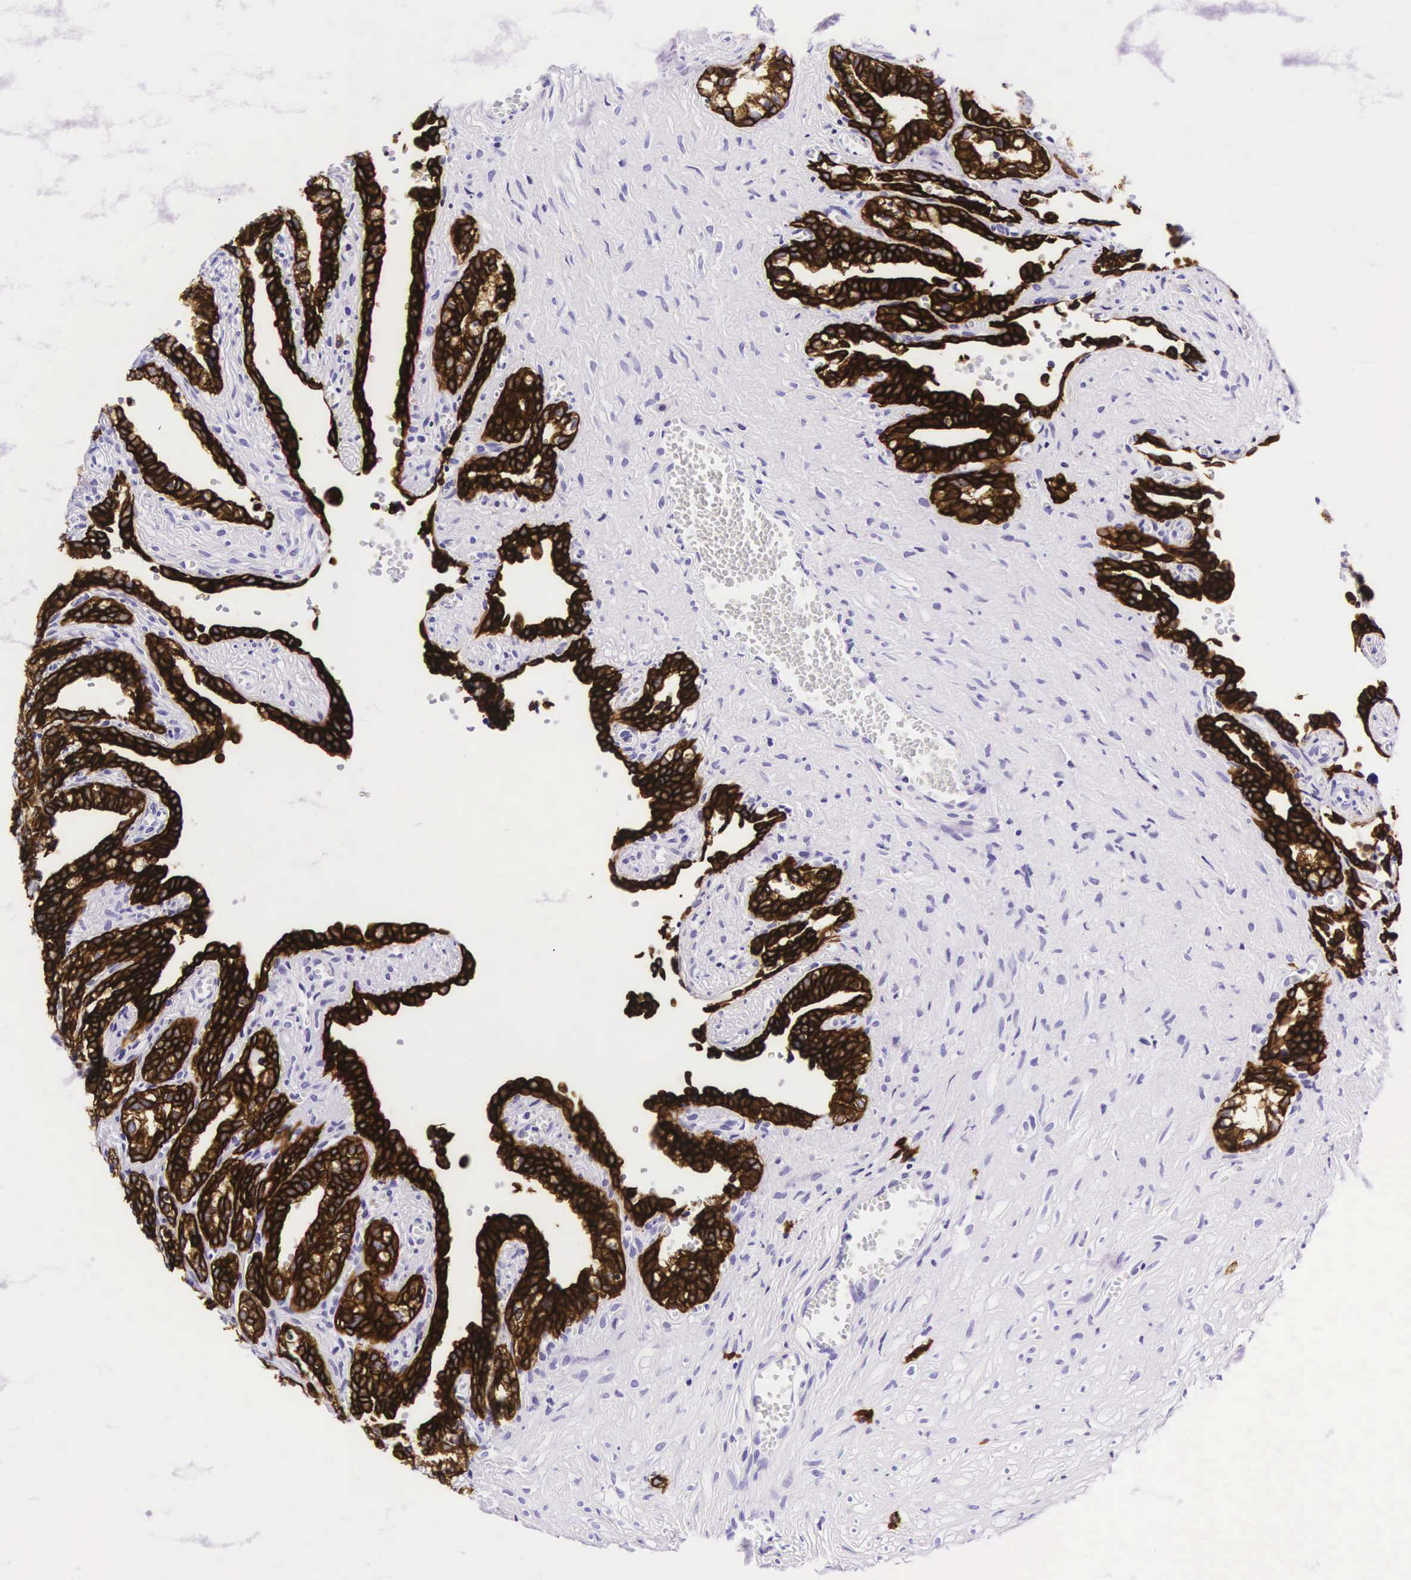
{"staining": {"intensity": "strong", "quantity": ">75%", "location": "cytoplasmic/membranous"}, "tissue": "seminal vesicle", "cell_type": "Glandular cells", "image_type": "normal", "snomed": [{"axis": "morphology", "description": "Normal tissue, NOS"}, {"axis": "topography", "description": "Seminal veicle"}], "caption": "Protein positivity by immunohistochemistry reveals strong cytoplasmic/membranous positivity in approximately >75% of glandular cells in benign seminal vesicle.", "gene": "KRT18", "patient": {"sex": "male", "age": 60}}